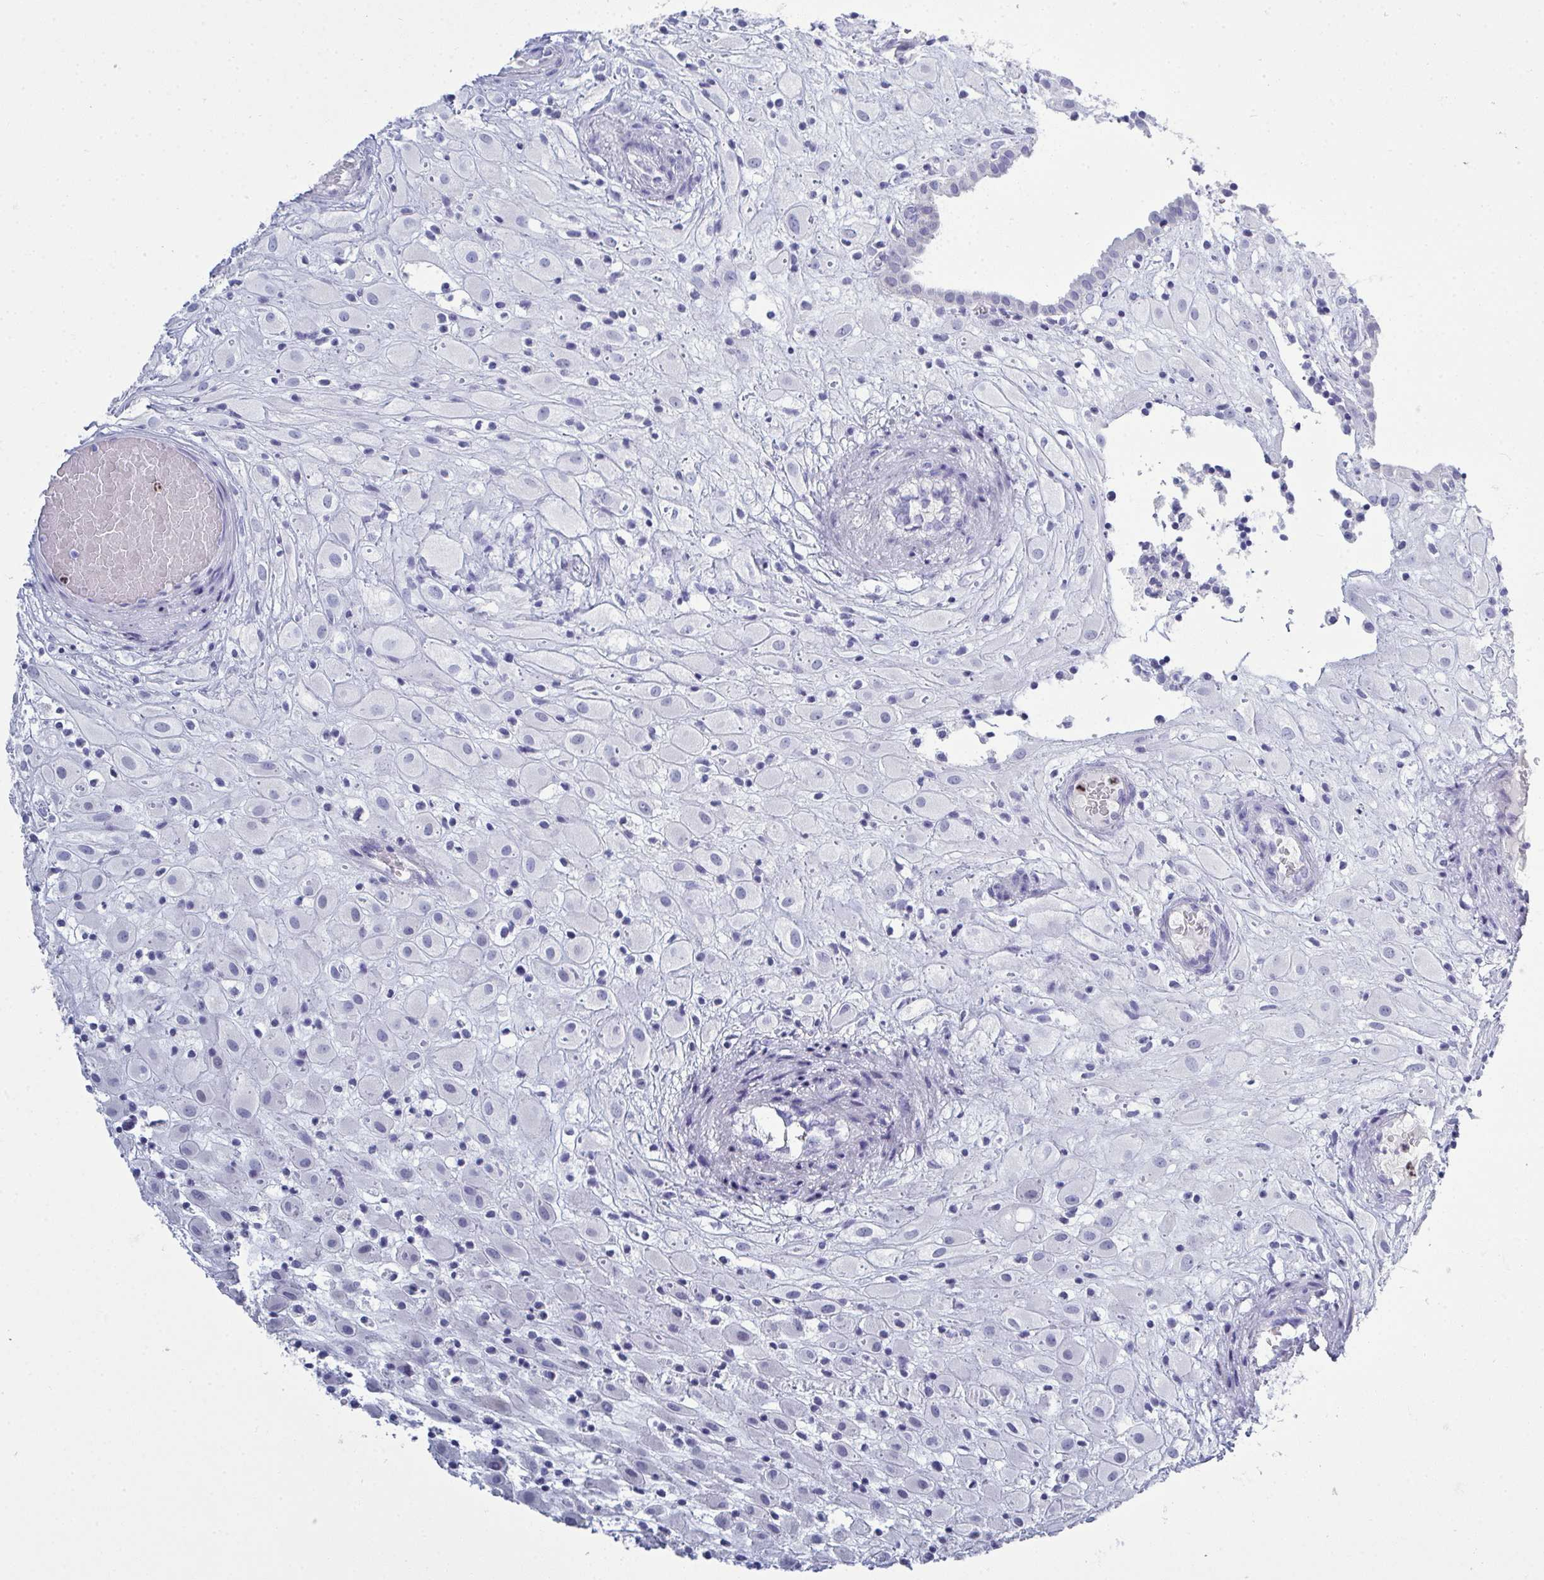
{"staining": {"intensity": "negative", "quantity": "none", "location": "none"}, "tissue": "placenta", "cell_type": "Decidual cells", "image_type": "normal", "snomed": [{"axis": "morphology", "description": "Normal tissue, NOS"}, {"axis": "topography", "description": "Placenta"}], "caption": "A high-resolution histopathology image shows immunohistochemistry (IHC) staining of benign placenta, which displays no significant expression in decidual cells. (Immunohistochemistry (ihc), brightfield microscopy, high magnification).", "gene": "SERPINB10", "patient": {"sex": "female", "age": 24}}